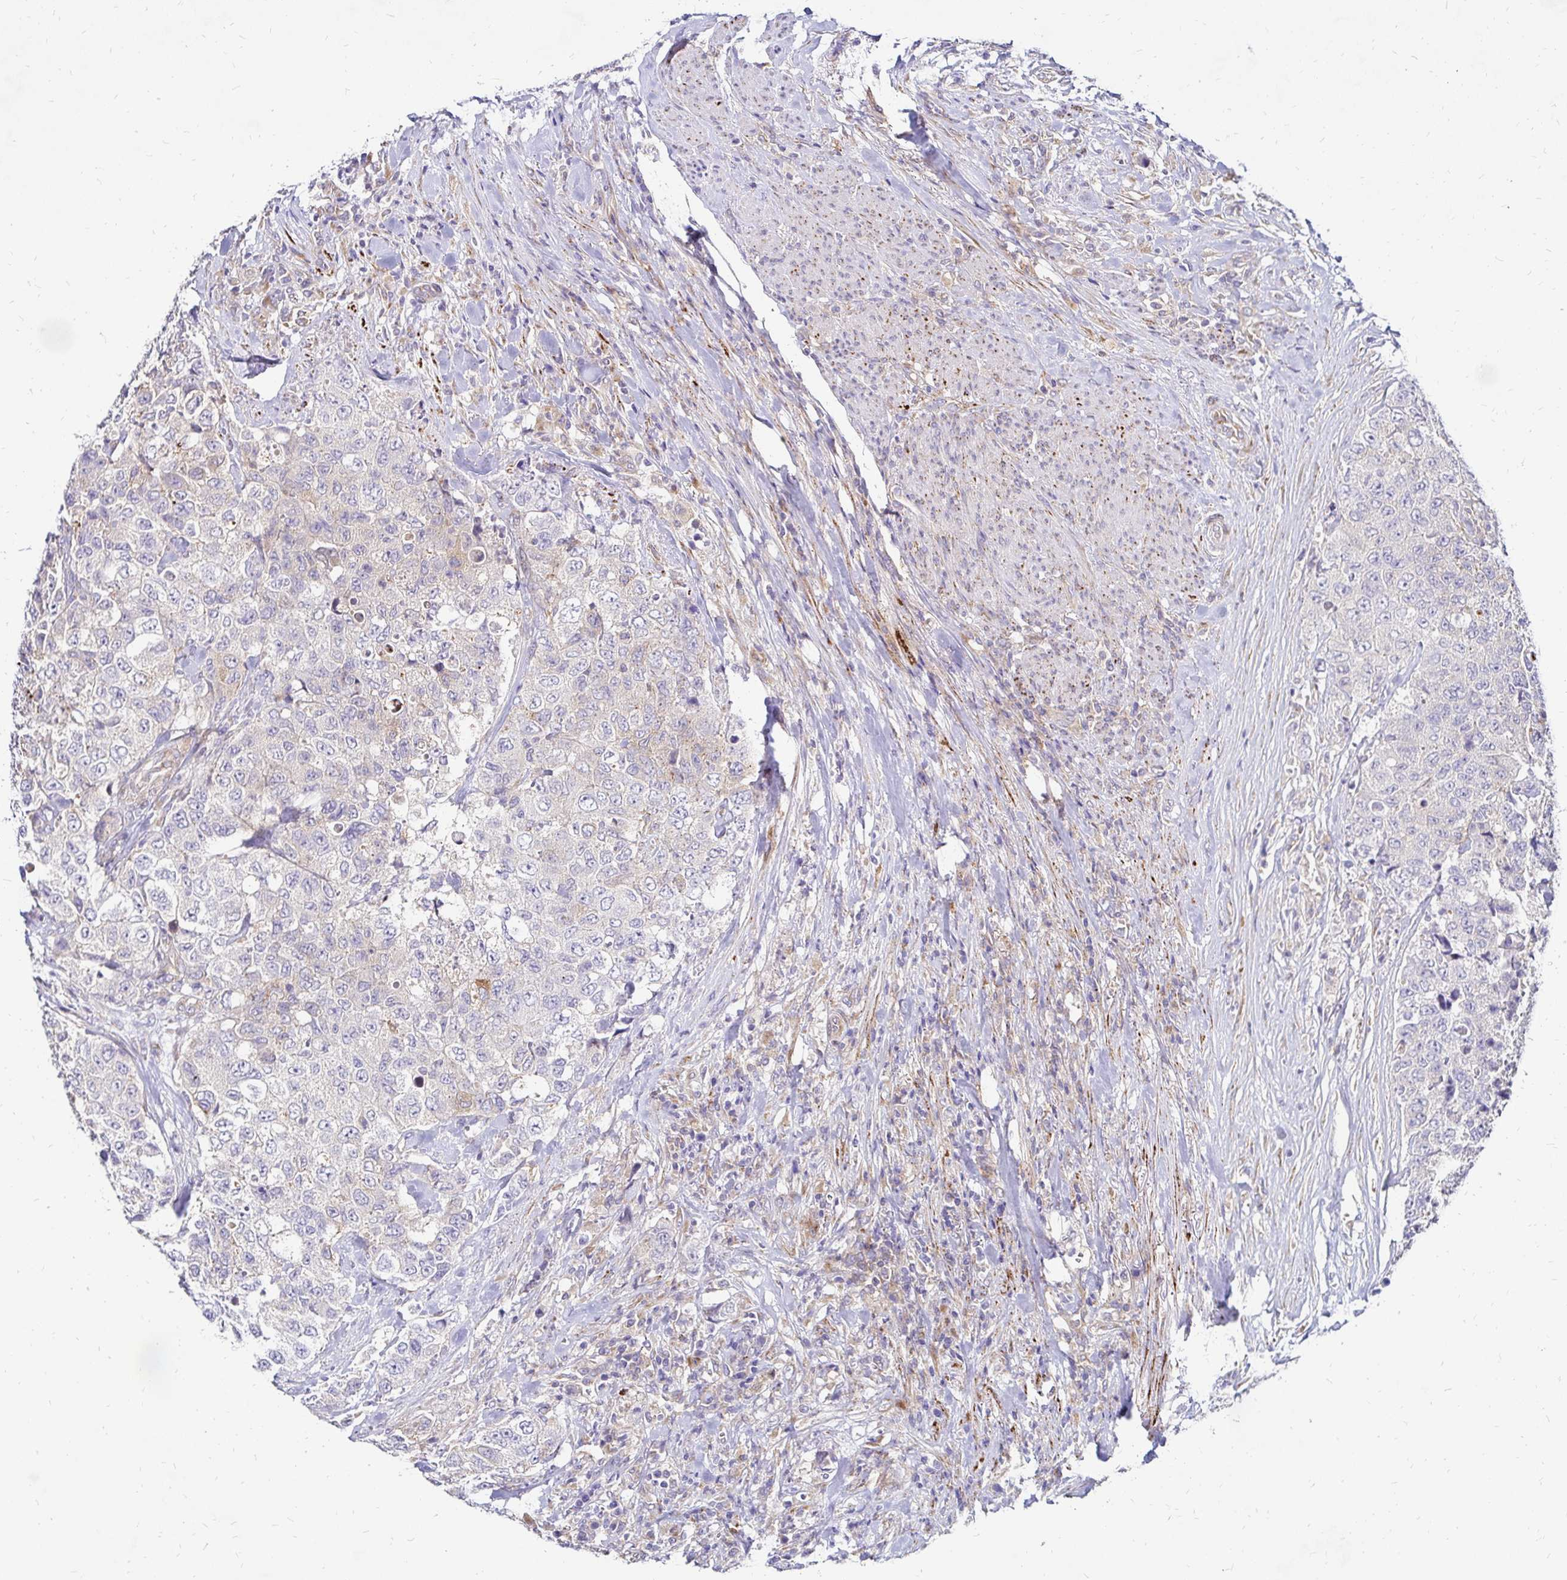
{"staining": {"intensity": "negative", "quantity": "none", "location": "none"}, "tissue": "urothelial cancer", "cell_type": "Tumor cells", "image_type": "cancer", "snomed": [{"axis": "morphology", "description": "Urothelial carcinoma, High grade"}, {"axis": "topography", "description": "Urinary bladder"}], "caption": "There is no significant staining in tumor cells of high-grade urothelial carcinoma.", "gene": "IDUA", "patient": {"sex": "female", "age": 78}}